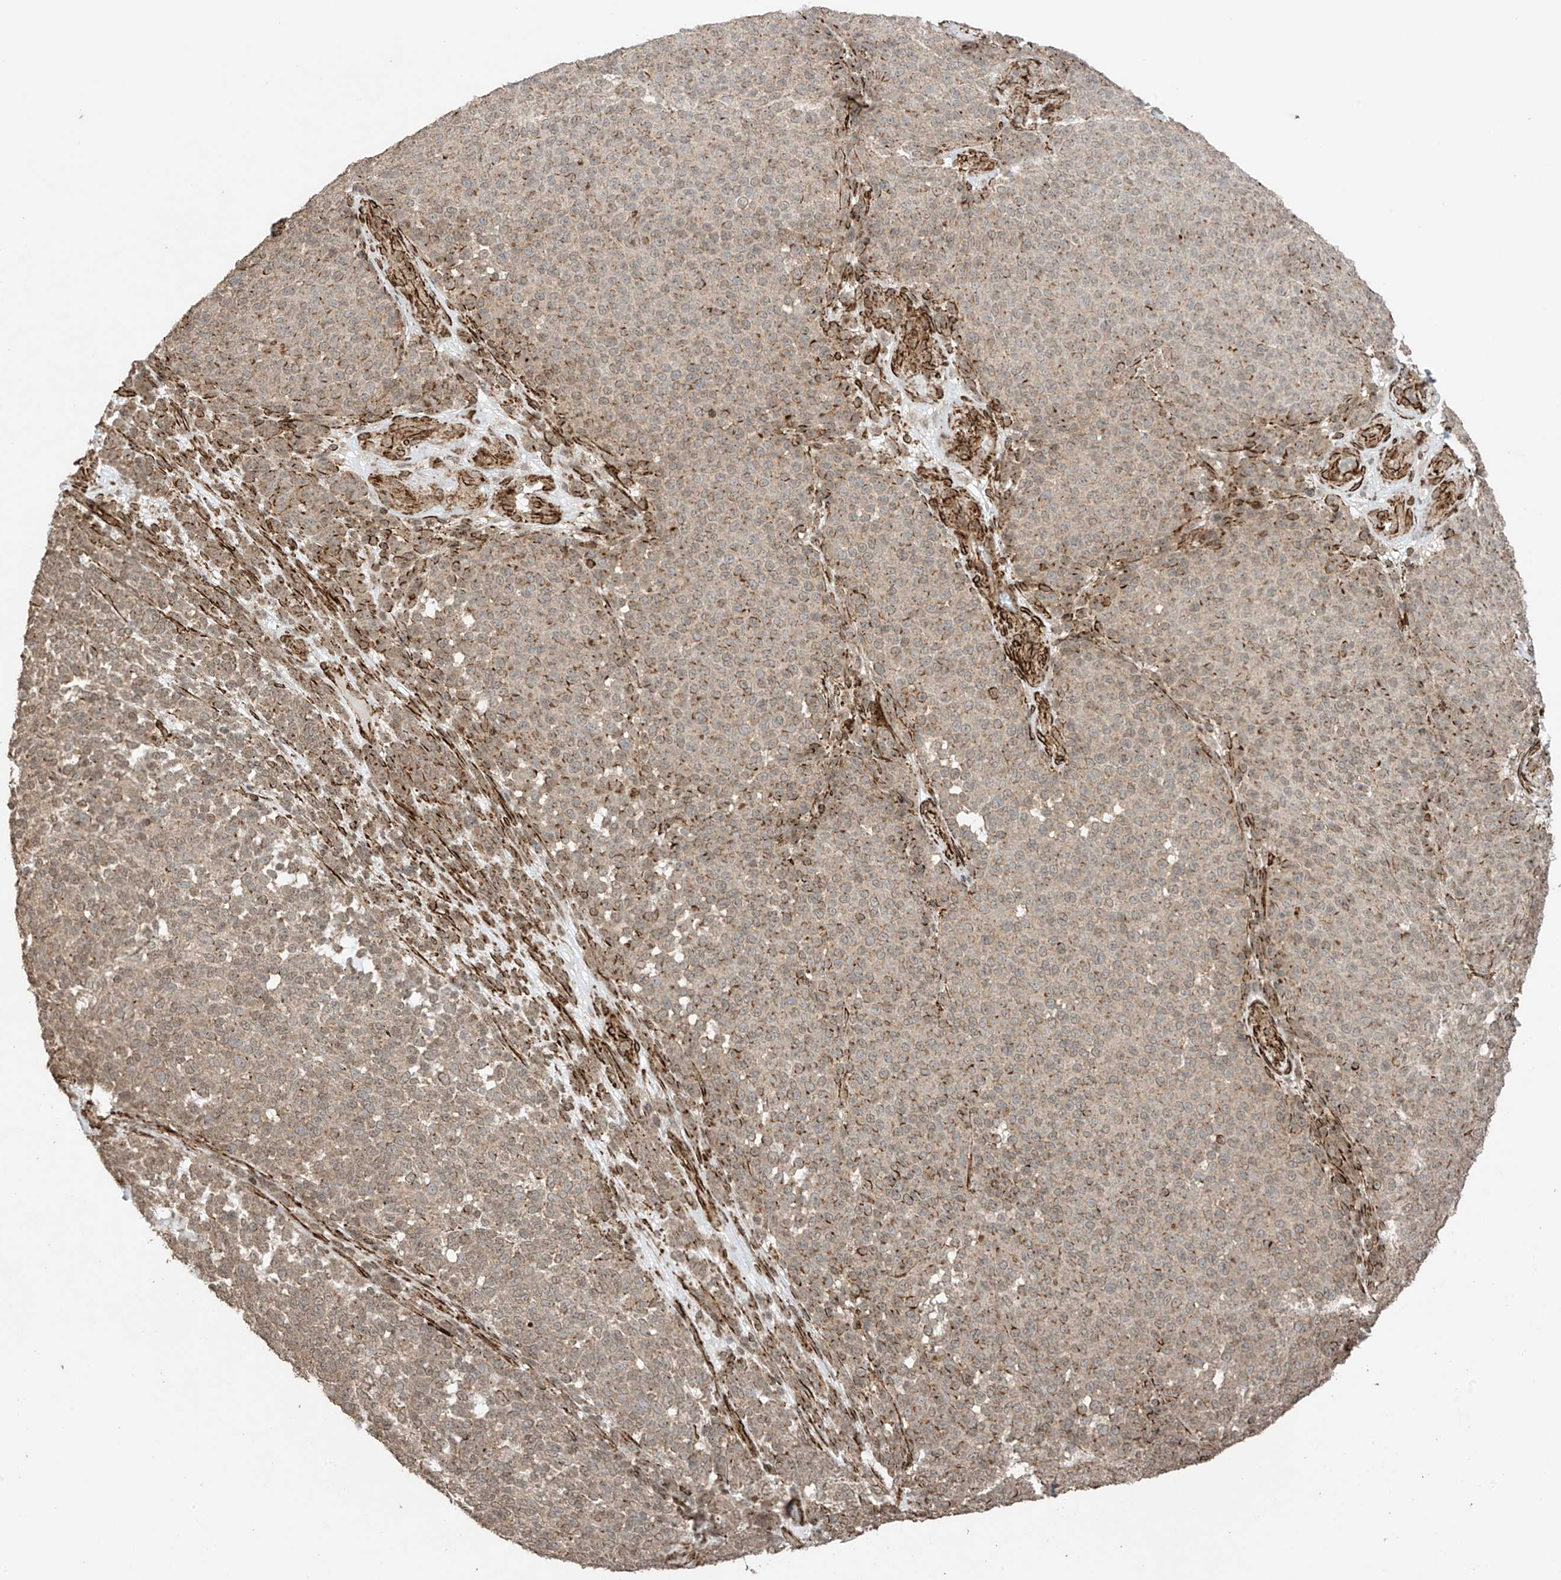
{"staining": {"intensity": "weak", "quantity": "25%-75%", "location": "cytoplasmic/membranous"}, "tissue": "melanoma", "cell_type": "Tumor cells", "image_type": "cancer", "snomed": [{"axis": "morphology", "description": "Malignant melanoma, NOS"}, {"axis": "topography", "description": "Skin"}], "caption": "This micrograph shows IHC staining of human malignant melanoma, with low weak cytoplasmic/membranous positivity in about 25%-75% of tumor cells.", "gene": "TTLL5", "patient": {"sex": "male", "age": 49}}